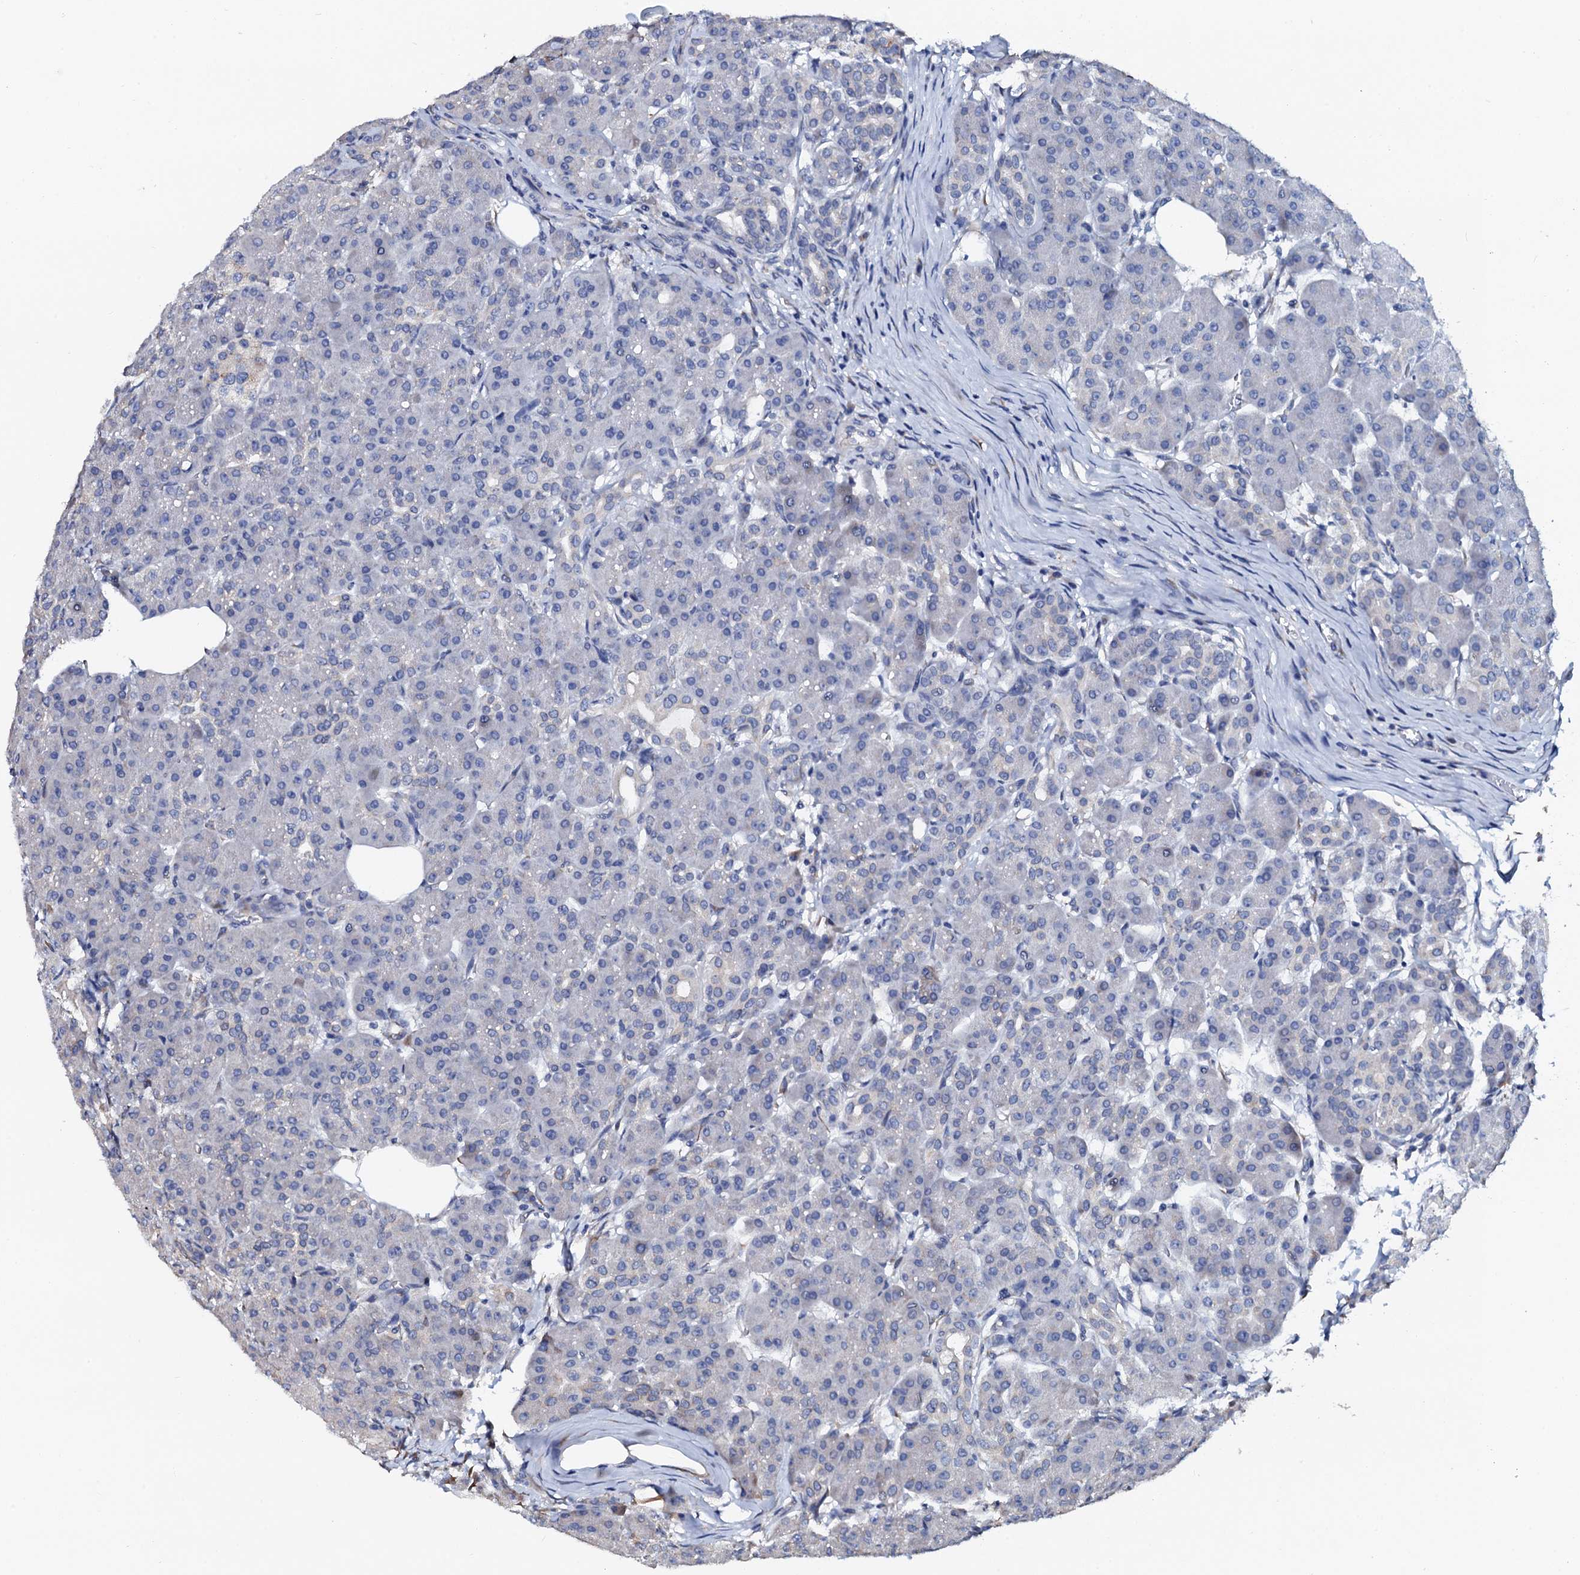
{"staining": {"intensity": "negative", "quantity": "none", "location": "none"}, "tissue": "pancreas", "cell_type": "Exocrine glandular cells", "image_type": "normal", "snomed": [{"axis": "morphology", "description": "Normal tissue, NOS"}, {"axis": "topography", "description": "Pancreas"}], "caption": "A high-resolution image shows immunohistochemistry staining of benign pancreas, which demonstrates no significant expression in exocrine glandular cells. Brightfield microscopy of immunohistochemistry stained with DAB (3,3'-diaminobenzidine) (brown) and hematoxylin (blue), captured at high magnification.", "gene": "AKAP3", "patient": {"sex": "male", "age": 63}}